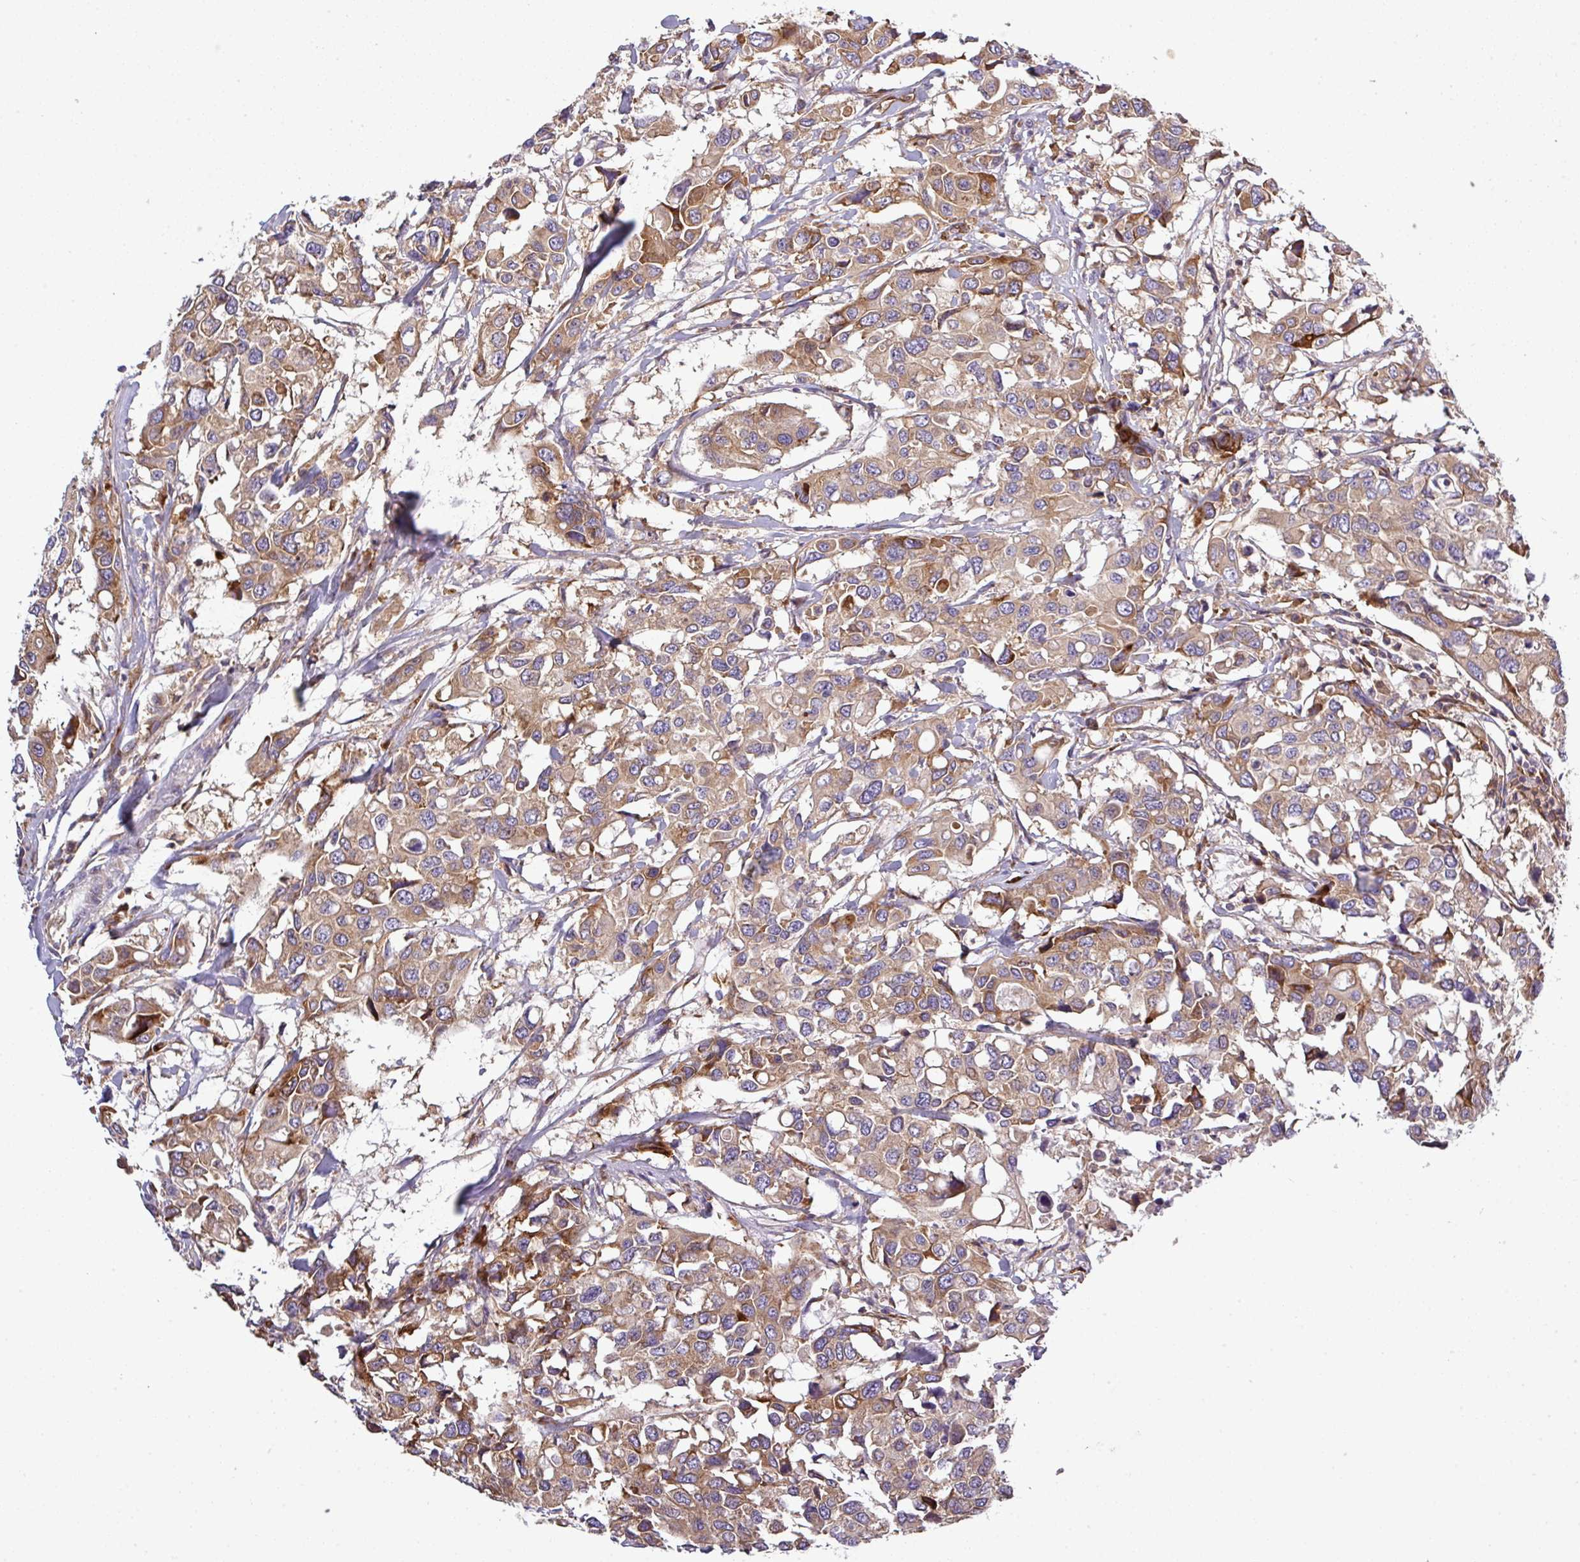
{"staining": {"intensity": "moderate", "quantity": ">75%", "location": "cytoplasmic/membranous"}, "tissue": "colorectal cancer", "cell_type": "Tumor cells", "image_type": "cancer", "snomed": [{"axis": "morphology", "description": "Adenocarcinoma, NOS"}, {"axis": "topography", "description": "Colon"}], "caption": "Immunohistochemistry (IHC) staining of adenocarcinoma (colorectal), which demonstrates medium levels of moderate cytoplasmic/membranous positivity in approximately >75% of tumor cells indicating moderate cytoplasmic/membranous protein expression. The staining was performed using DAB (brown) for protein detection and nuclei were counterstained in hematoxylin (blue).", "gene": "LRRC74B", "patient": {"sex": "male", "age": 77}}